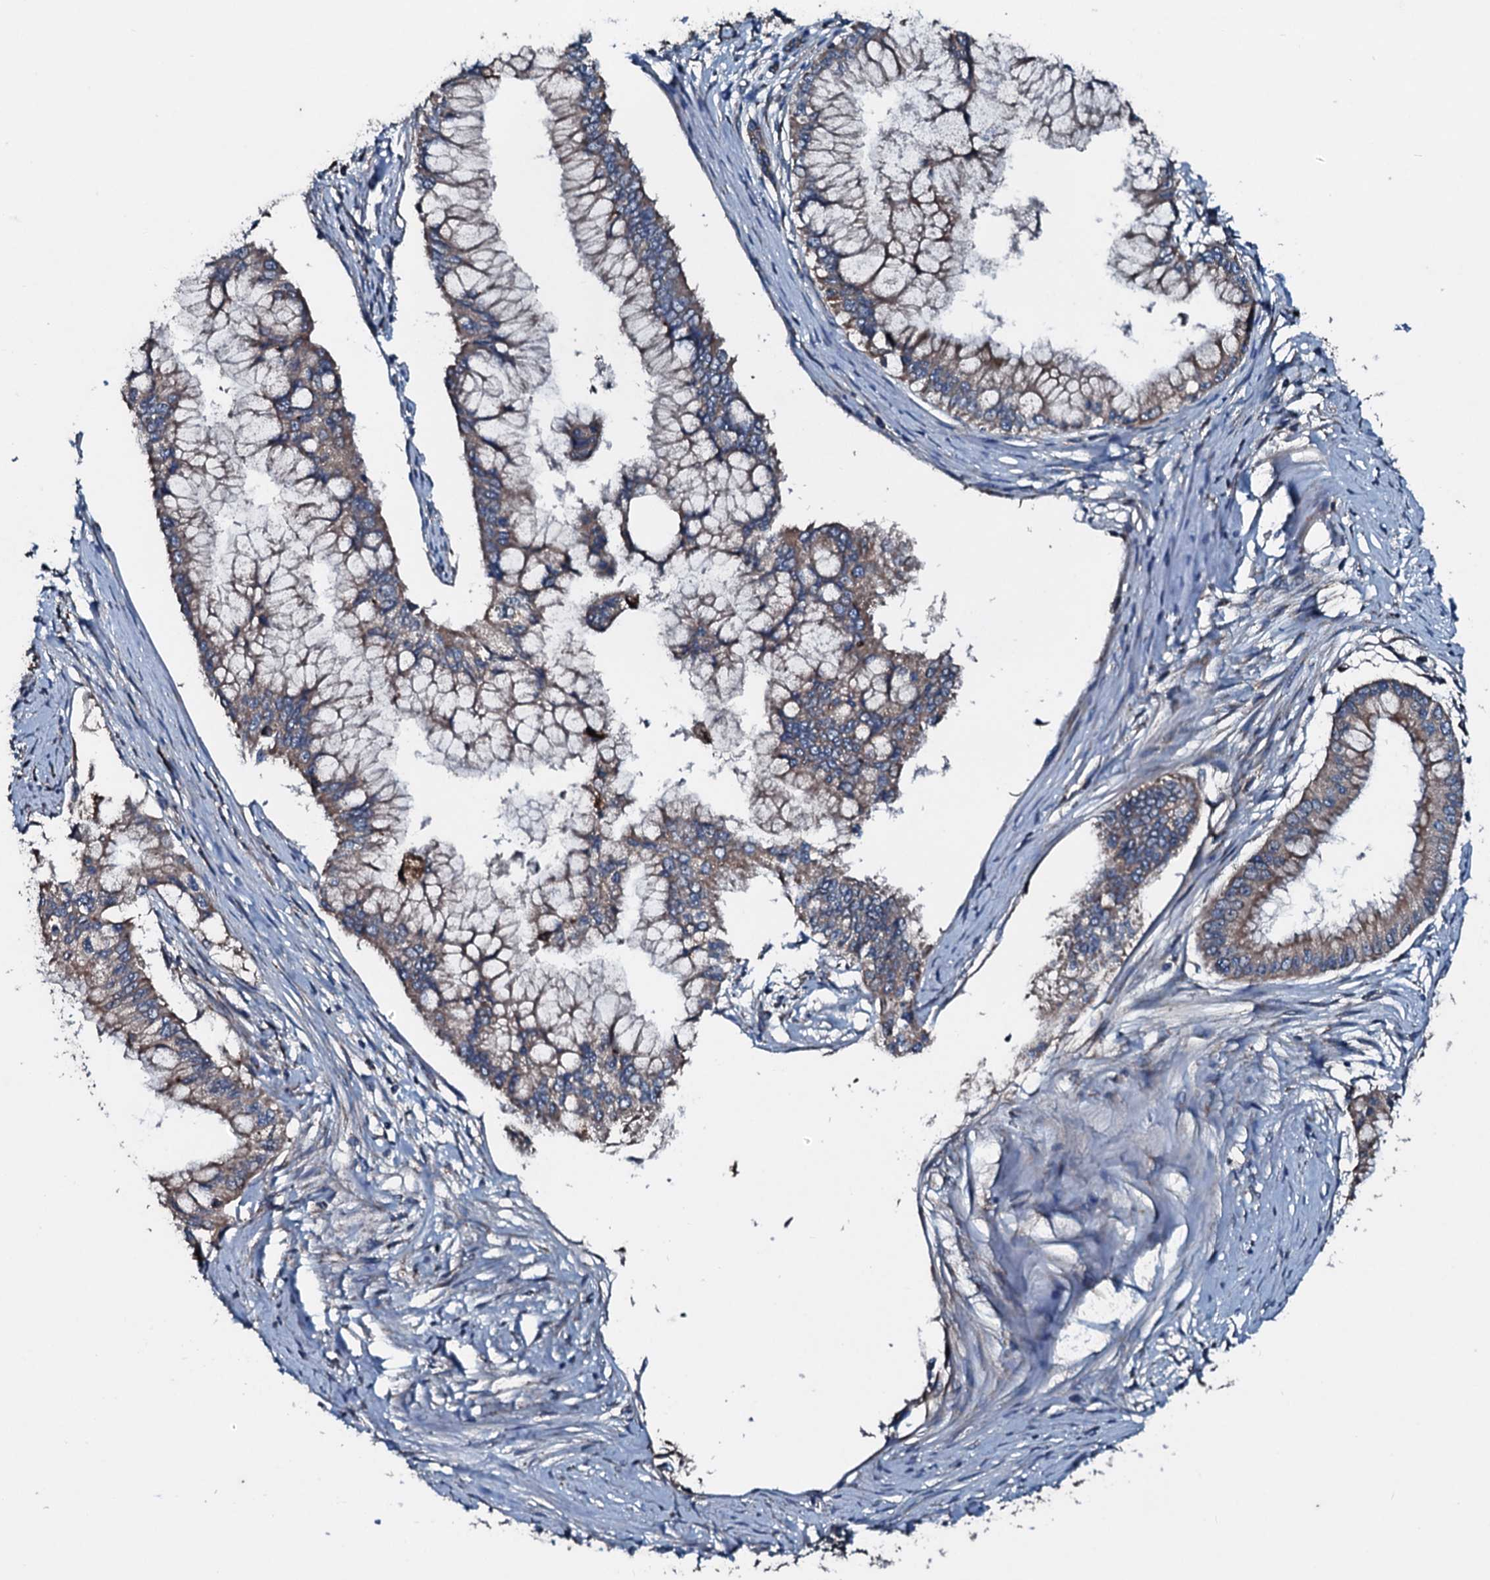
{"staining": {"intensity": "moderate", "quantity": "25%-75%", "location": "cytoplasmic/membranous"}, "tissue": "pancreatic cancer", "cell_type": "Tumor cells", "image_type": "cancer", "snomed": [{"axis": "morphology", "description": "Adenocarcinoma, NOS"}, {"axis": "topography", "description": "Pancreas"}], "caption": "Immunohistochemistry of adenocarcinoma (pancreatic) displays medium levels of moderate cytoplasmic/membranous positivity in approximately 25%-75% of tumor cells.", "gene": "ACSS3", "patient": {"sex": "male", "age": 46}}